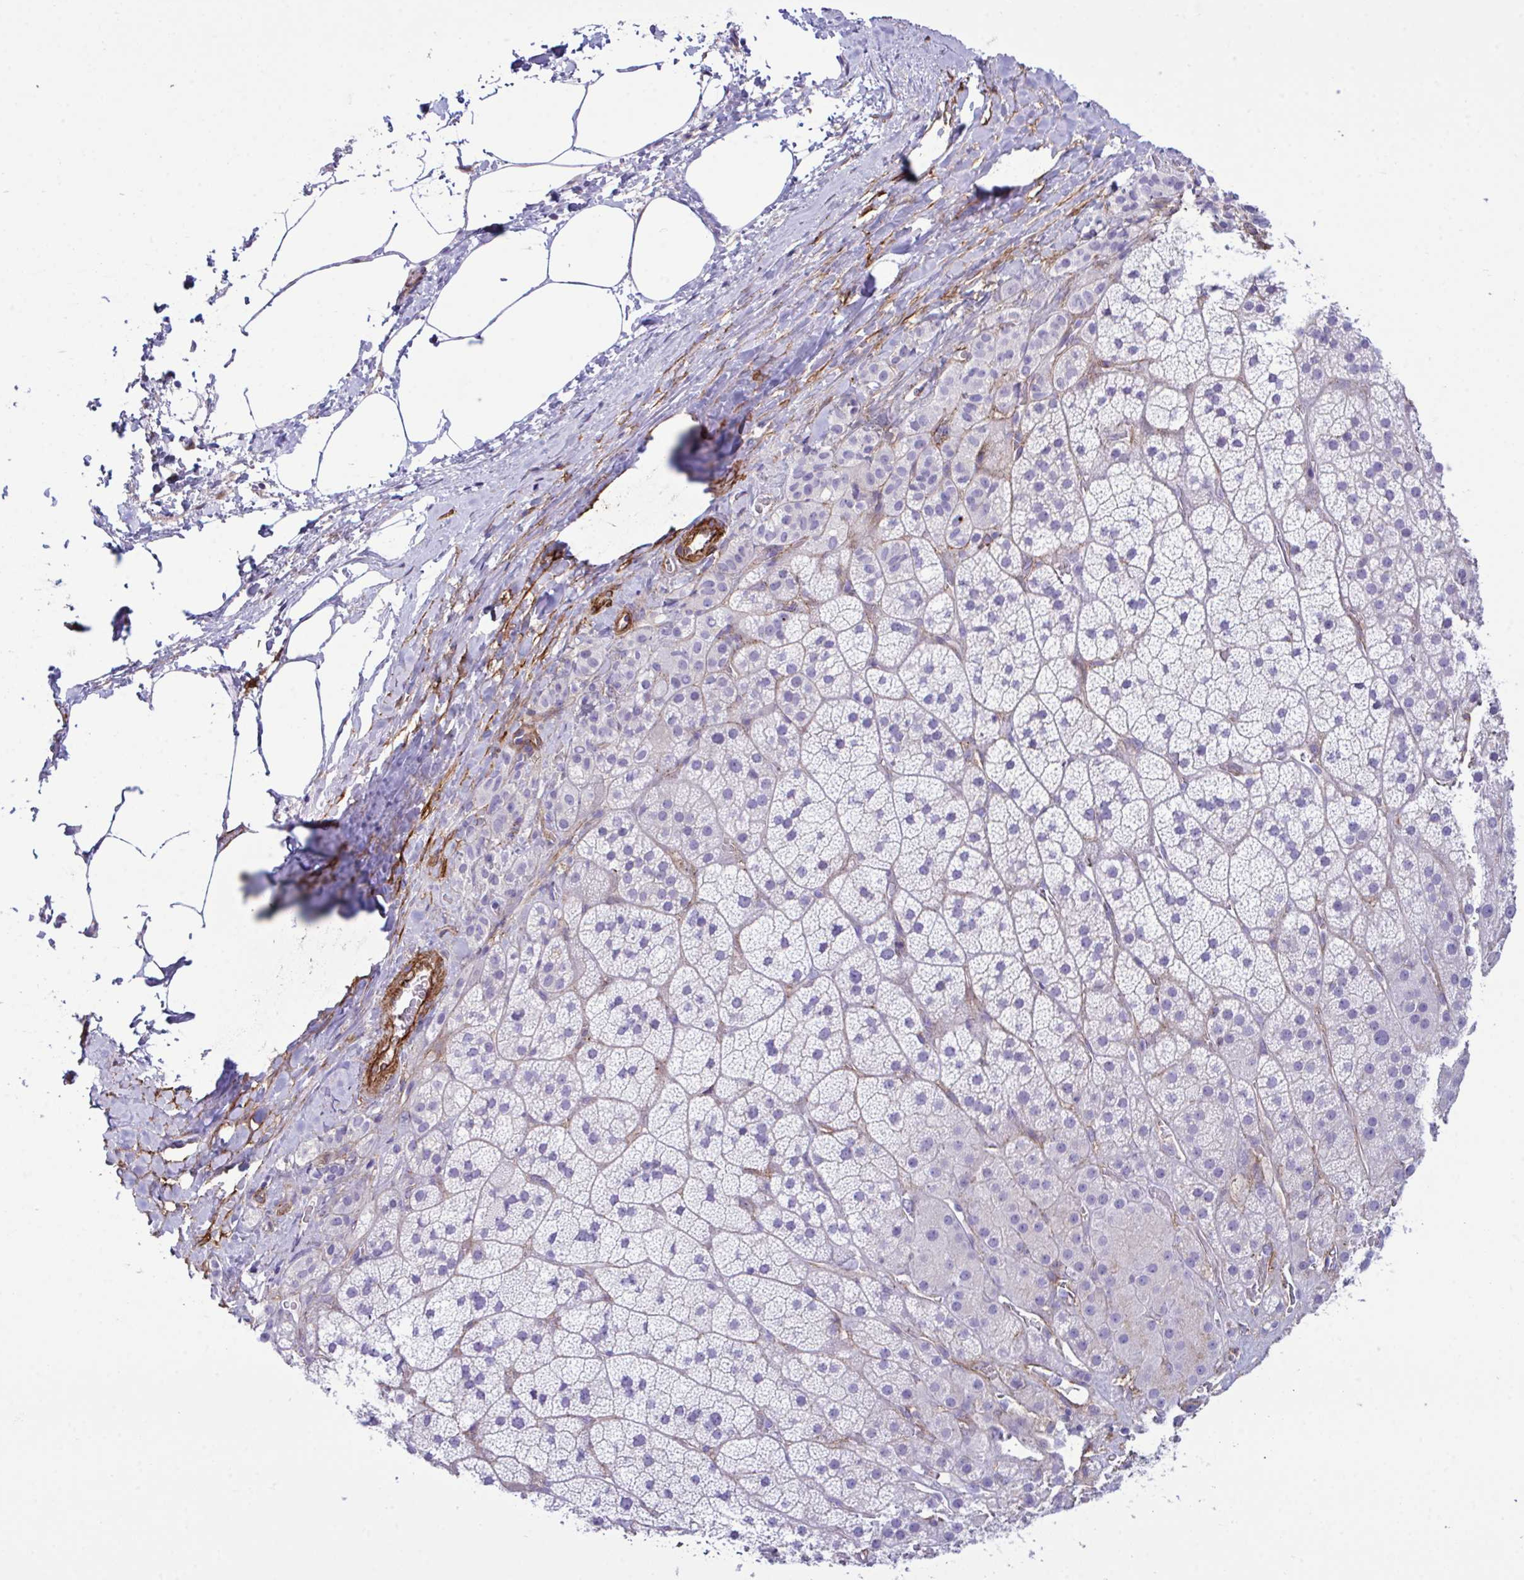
{"staining": {"intensity": "negative", "quantity": "none", "location": "none"}, "tissue": "adrenal gland", "cell_type": "Glandular cells", "image_type": "normal", "snomed": [{"axis": "morphology", "description": "Normal tissue, NOS"}, {"axis": "topography", "description": "Adrenal gland"}], "caption": "An IHC histopathology image of normal adrenal gland is shown. There is no staining in glandular cells of adrenal gland. (DAB (3,3'-diaminobenzidine) immunohistochemistry (IHC), high magnification).", "gene": "SYNPO2L", "patient": {"sex": "male", "age": 57}}